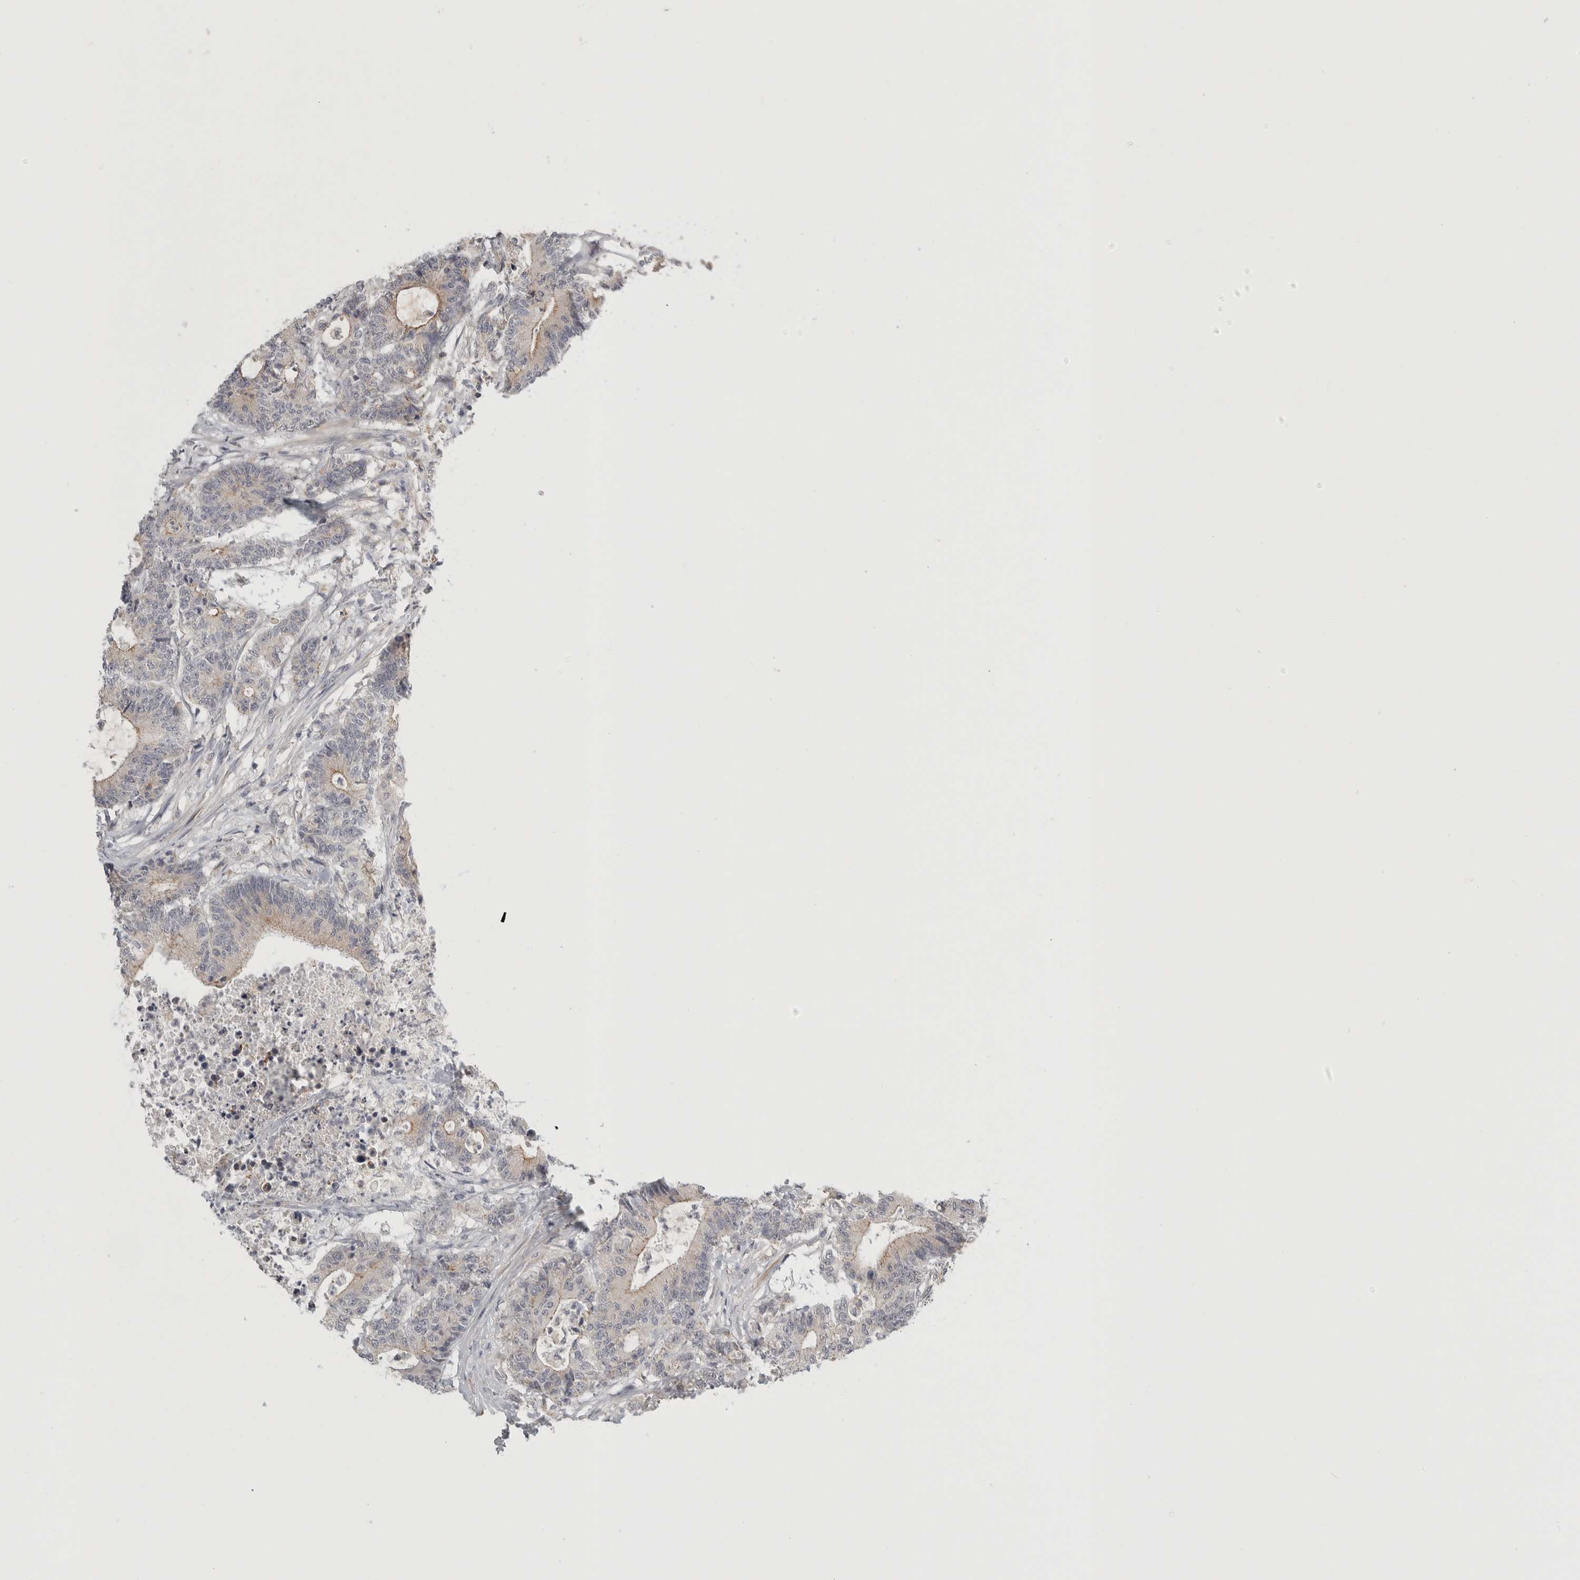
{"staining": {"intensity": "weak", "quantity": "<25%", "location": "cytoplasmic/membranous"}, "tissue": "colorectal cancer", "cell_type": "Tumor cells", "image_type": "cancer", "snomed": [{"axis": "morphology", "description": "Adenocarcinoma, NOS"}, {"axis": "topography", "description": "Colon"}], "caption": "Immunohistochemistry of human colorectal cancer (adenocarcinoma) reveals no staining in tumor cells.", "gene": "STAB2", "patient": {"sex": "female", "age": 84}}